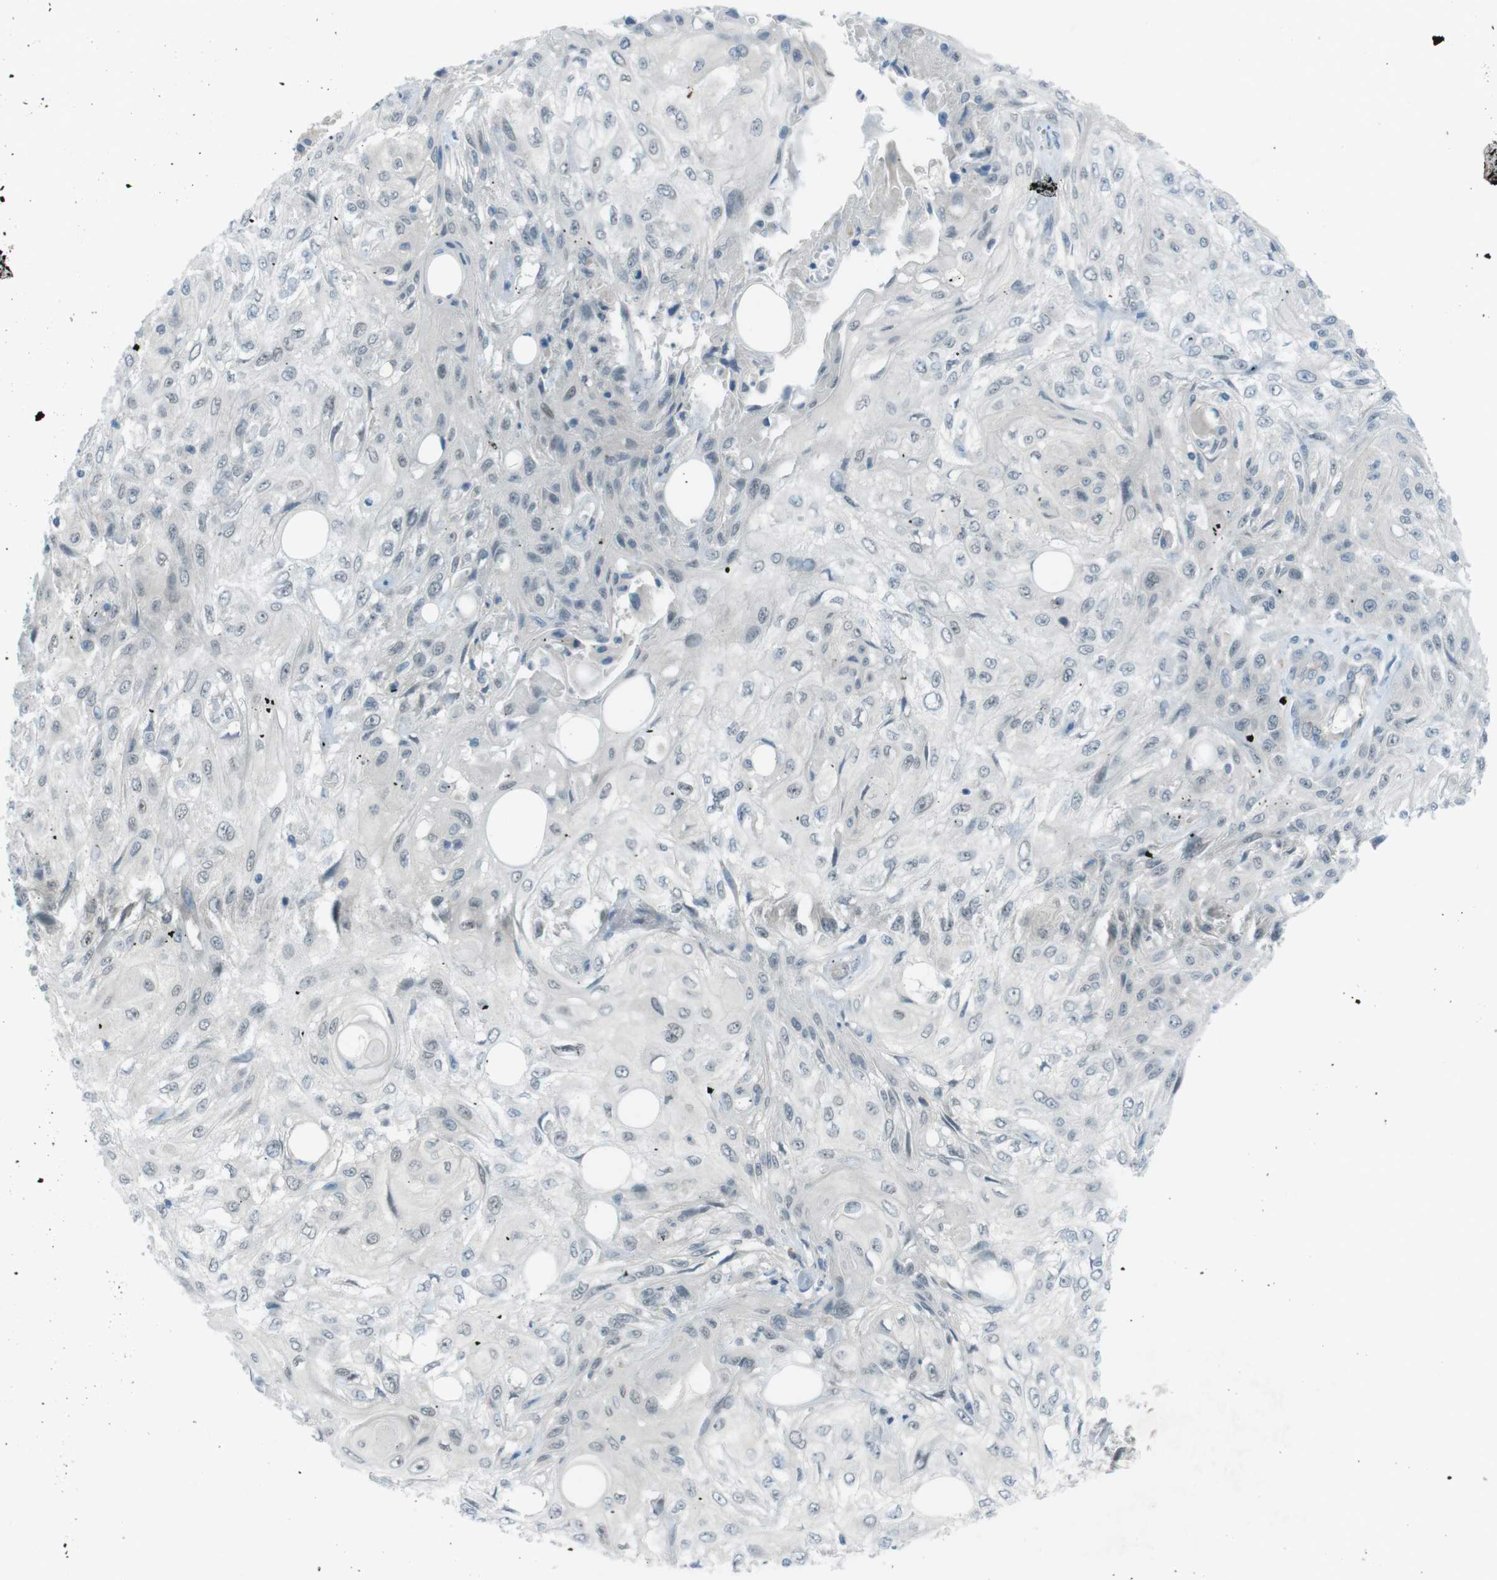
{"staining": {"intensity": "negative", "quantity": "none", "location": "none"}, "tissue": "skin cancer", "cell_type": "Tumor cells", "image_type": "cancer", "snomed": [{"axis": "morphology", "description": "Squamous cell carcinoma, NOS"}, {"axis": "topography", "description": "Skin"}], "caption": "DAB (3,3'-diaminobenzidine) immunohistochemical staining of human skin squamous cell carcinoma demonstrates no significant positivity in tumor cells.", "gene": "ZDHHC20", "patient": {"sex": "male", "age": 75}}